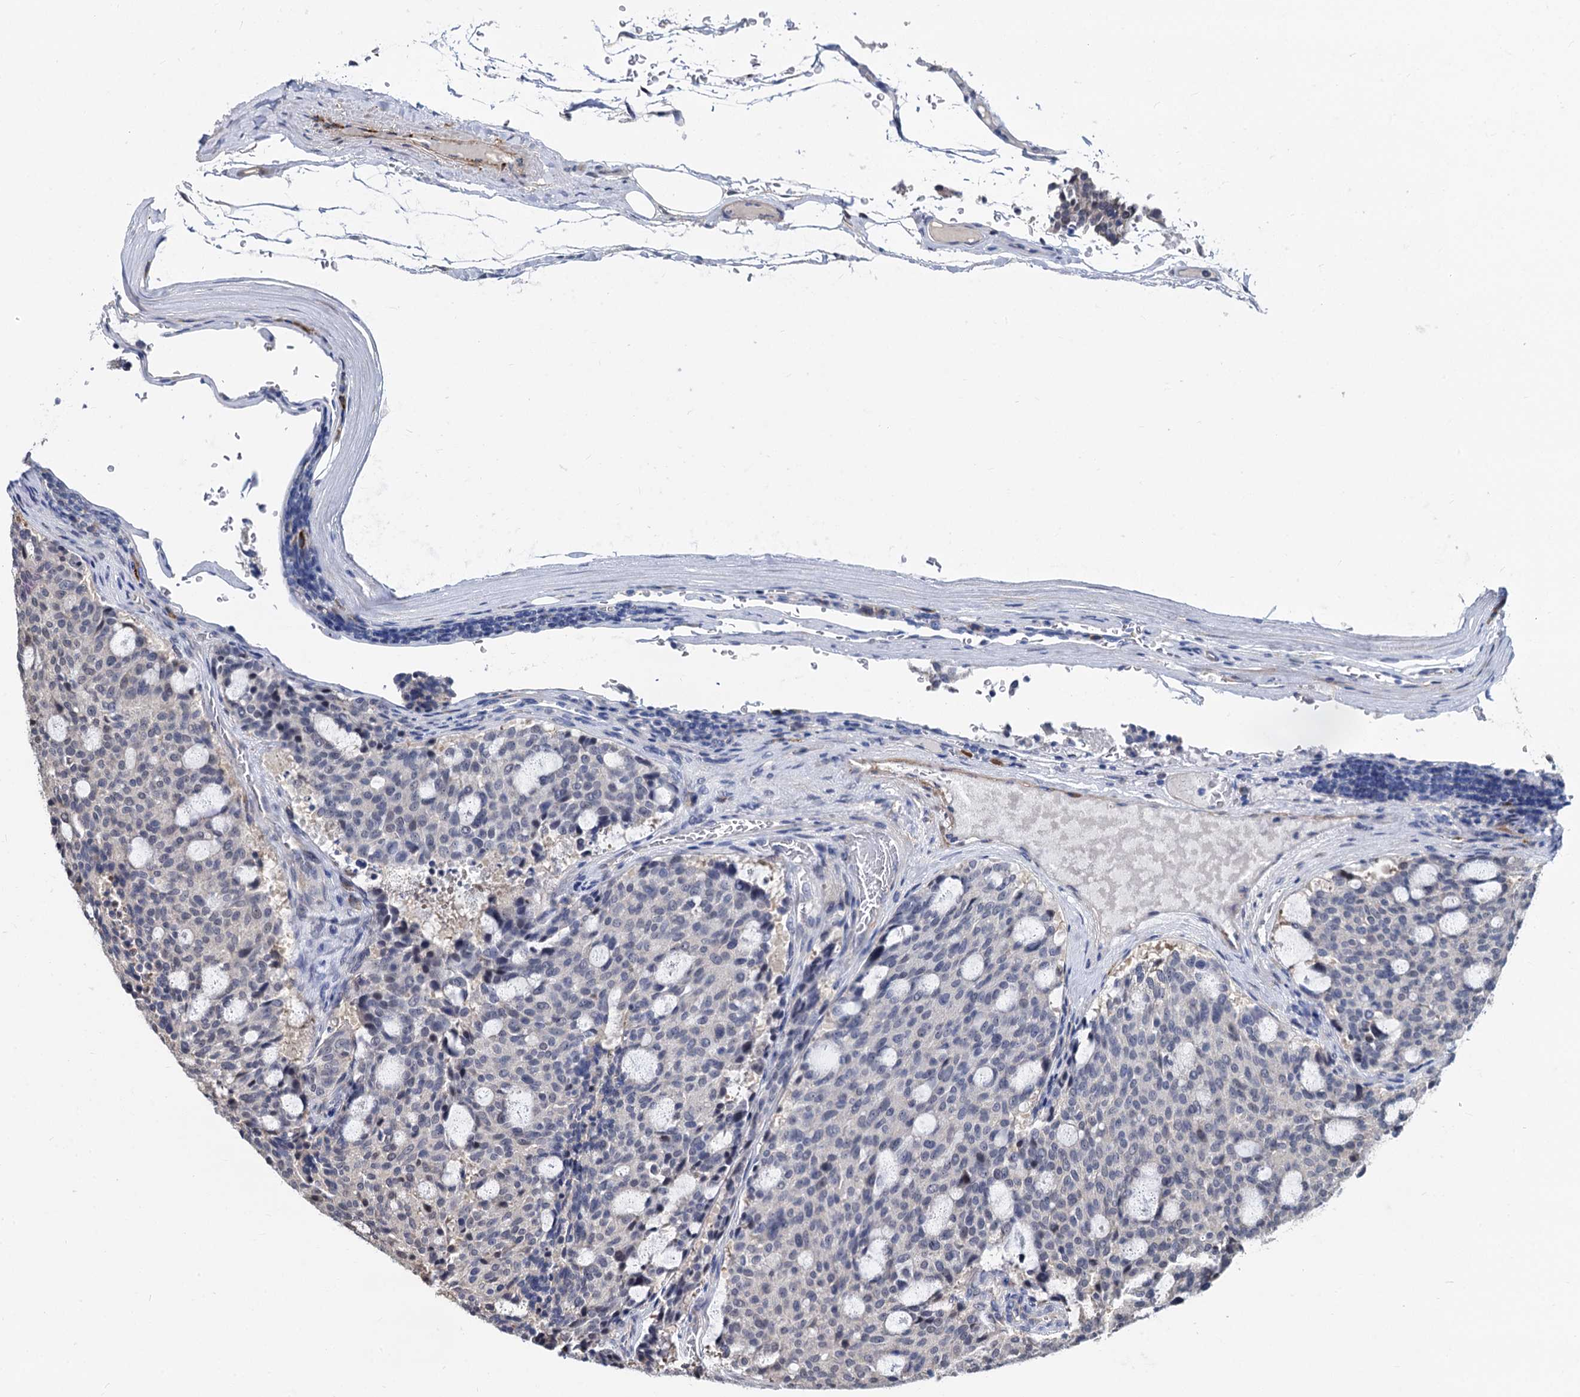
{"staining": {"intensity": "negative", "quantity": "none", "location": "none"}, "tissue": "carcinoid", "cell_type": "Tumor cells", "image_type": "cancer", "snomed": [{"axis": "morphology", "description": "Carcinoid, malignant, NOS"}, {"axis": "topography", "description": "Pancreas"}], "caption": "Immunohistochemistry of malignant carcinoid displays no staining in tumor cells.", "gene": "PSMD4", "patient": {"sex": "female", "age": 54}}